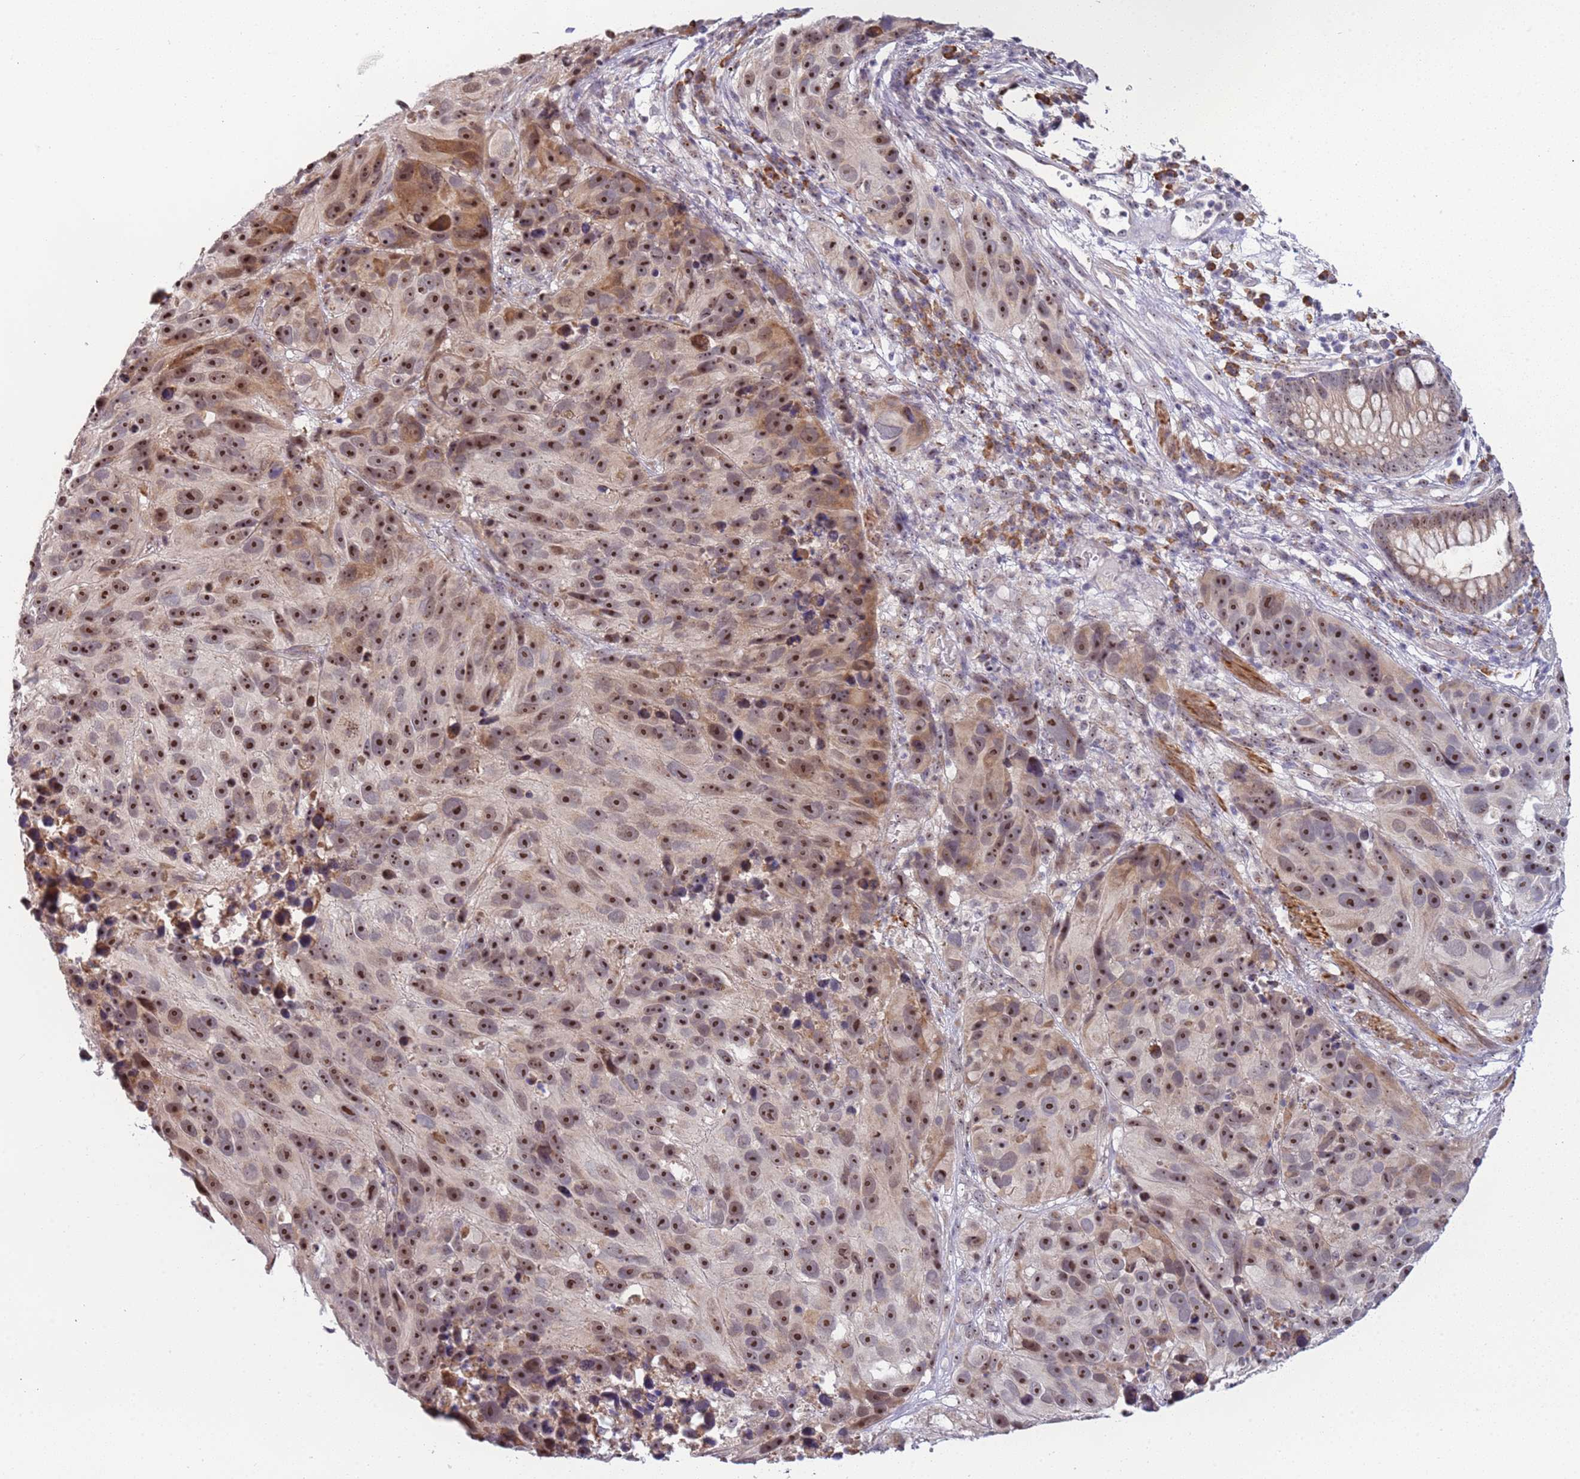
{"staining": {"intensity": "strong", "quantity": ">75%", "location": "nuclear"}, "tissue": "melanoma", "cell_type": "Tumor cells", "image_type": "cancer", "snomed": [{"axis": "morphology", "description": "Malignant melanoma, NOS"}, {"axis": "topography", "description": "Skin"}], "caption": "Immunohistochemistry (DAB) staining of human melanoma displays strong nuclear protein expression in approximately >75% of tumor cells.", "gene": "UCMA", "patient": {"sex": "male", "age": 84}}